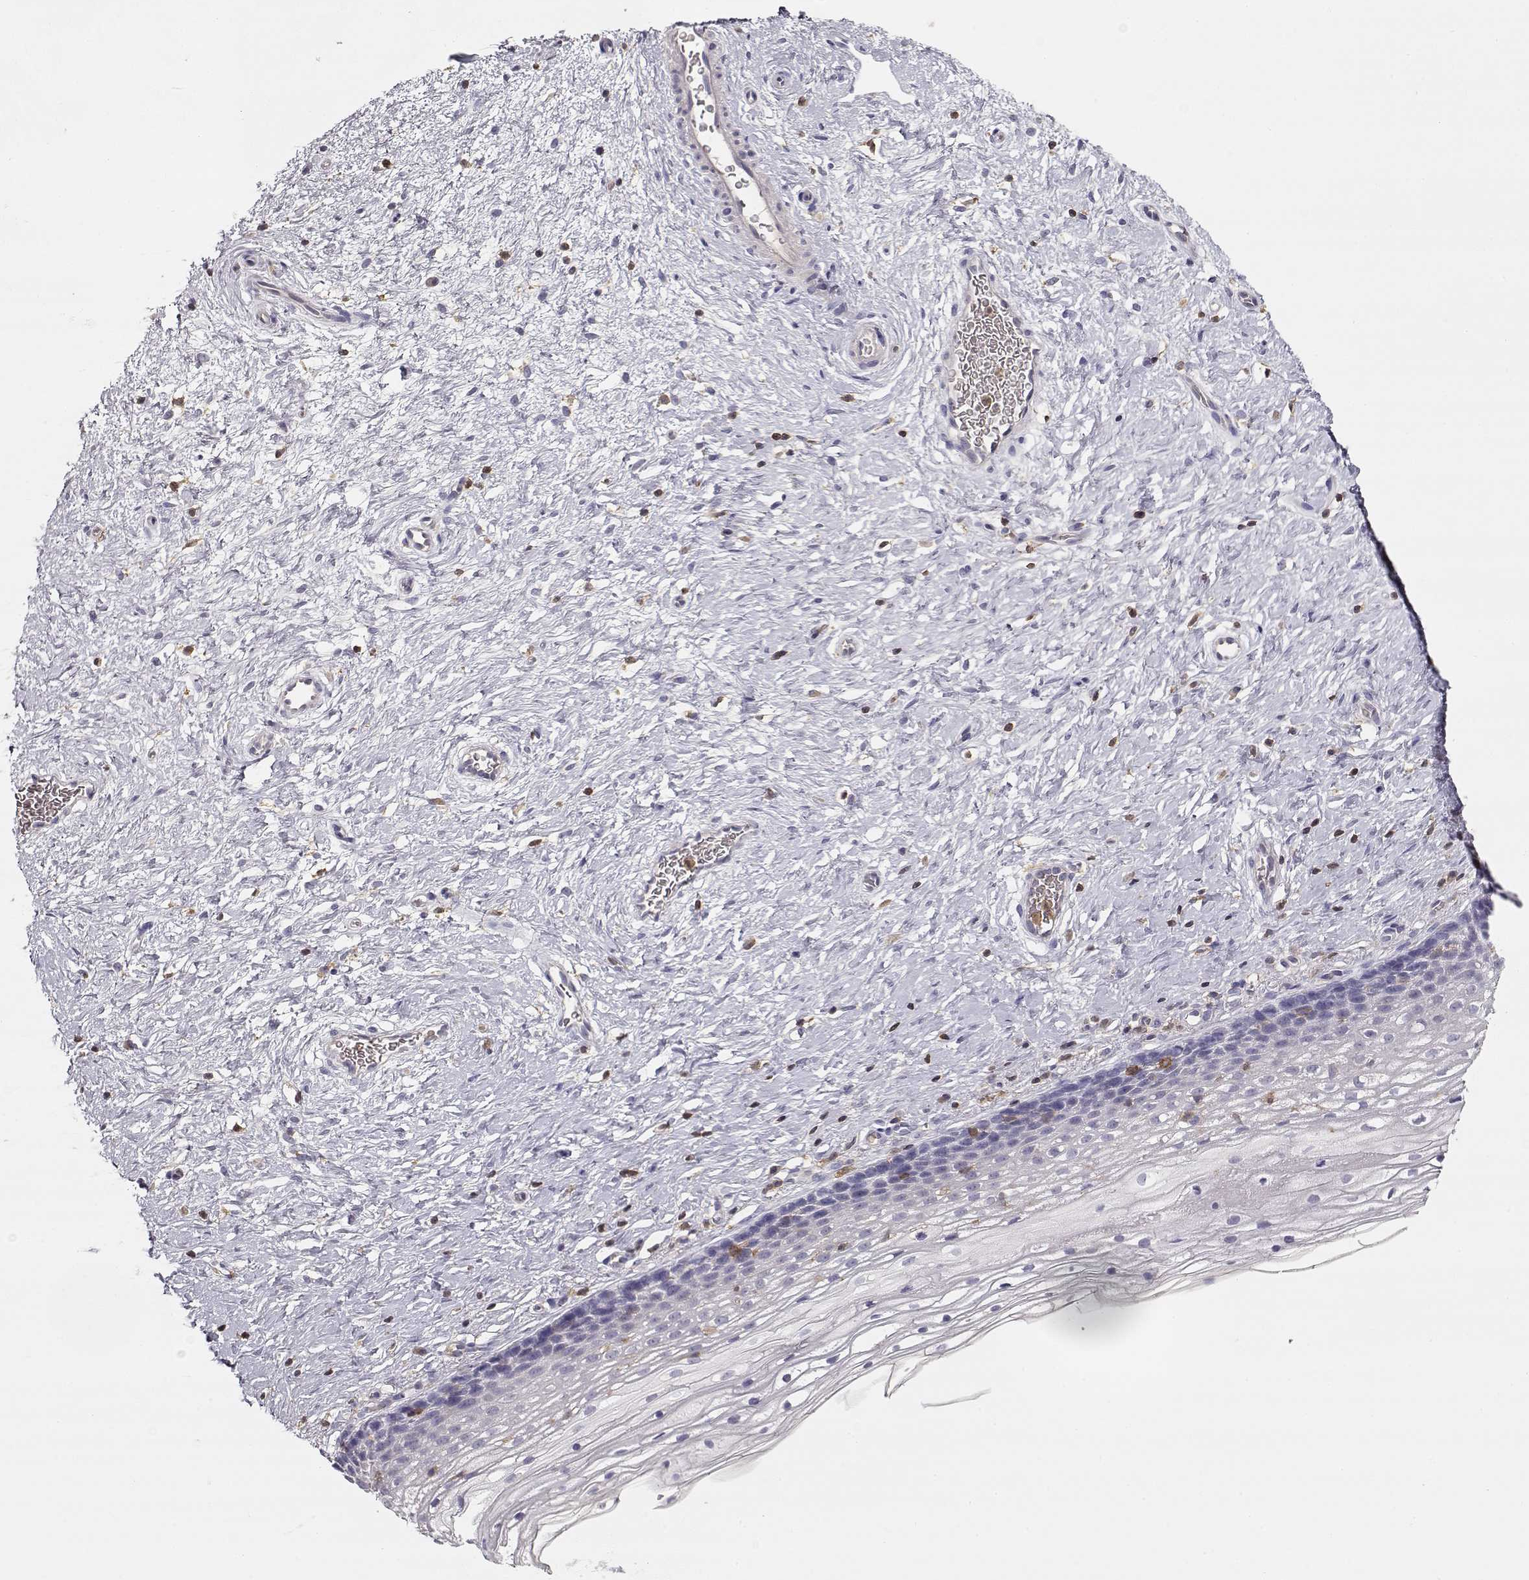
{"staining": {"intensity": "negative", "quantity": "none", "location": "none"}, "tissue": "cervix", "cell_type": "Glandular cells", "image_type": "normal", "snomed": [{"axis": "morphology", "description": "Normal tissue, NOS"}, {"axis": "topography", "description": "Cervix"}], "caption": "This is an IHC micrograph of benign cervix. There is no expression in glandular cells.", "gene": "VAV1", "patient": {"sex": "female", "age": 34}}